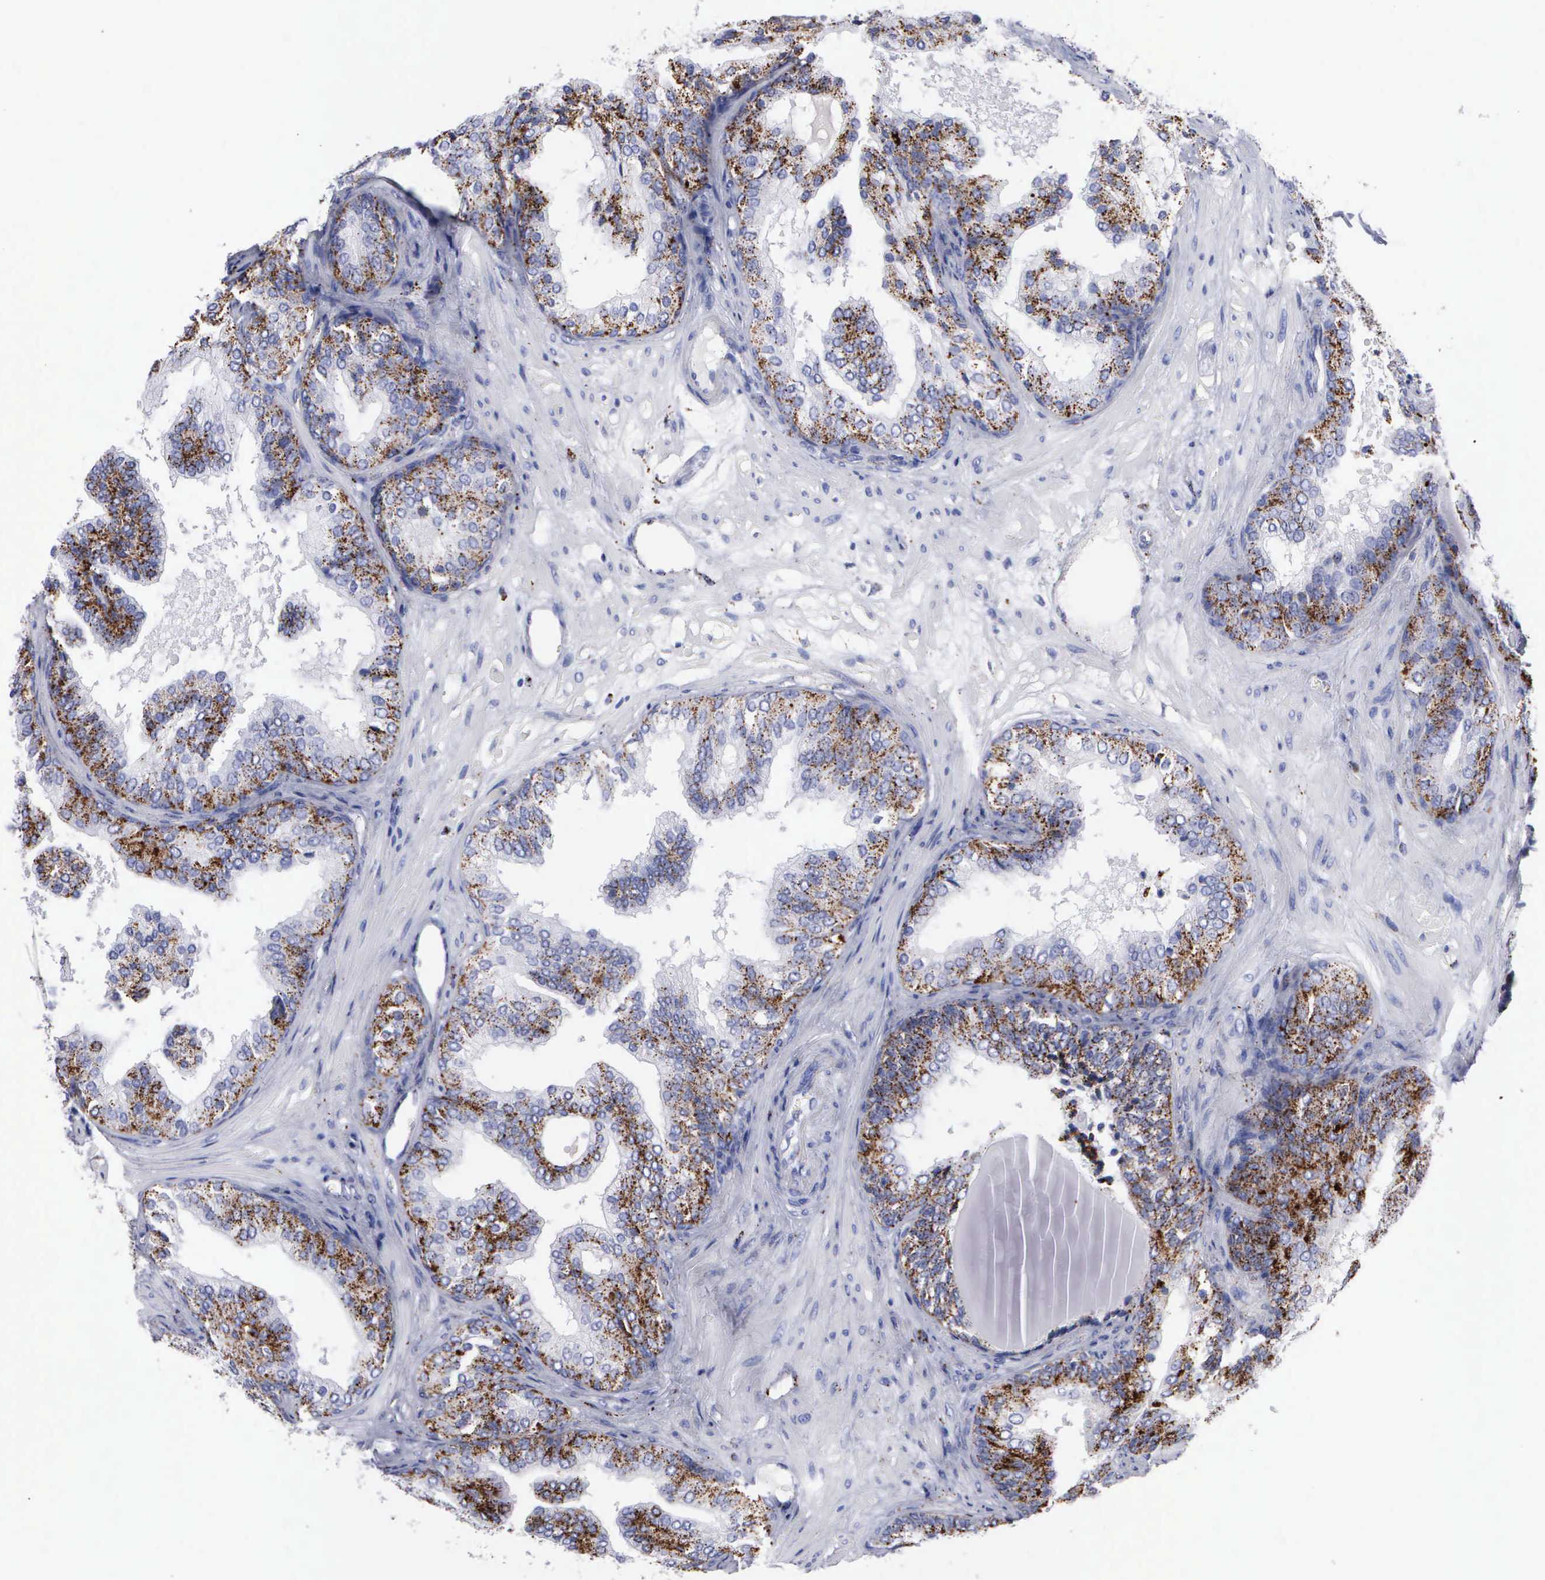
{"staining": {"intensity": "moderate", "quantity": "25%-75%", "location": "cytoplasmic/membranous"}, "tissue": "prostate cancer", "cell_type": "Tumor cells", "image_type": "cancer", "snomed": [{"axis": "morphology", "description": "Adenocarcinoma, Low grade"}, {"axis": "topography", "description": "Prostate"}], "caption": "Immunohistochemistry staining of prostate low-grade adenocarcinoma, which reveals medium levels of moderate cytoplasmic/membranous positivity in about 25%-75% of tumor cells indicating moderate cytoplasmic/membranous protein staining. The staining was performed using DAB (3,3'-diaminobenzidine) (brown) for protein detection and nuclei were counterstained in hematoxylin (blue).", "gene": "CTSH", "patient": {"sex": "male", "age": 69}}